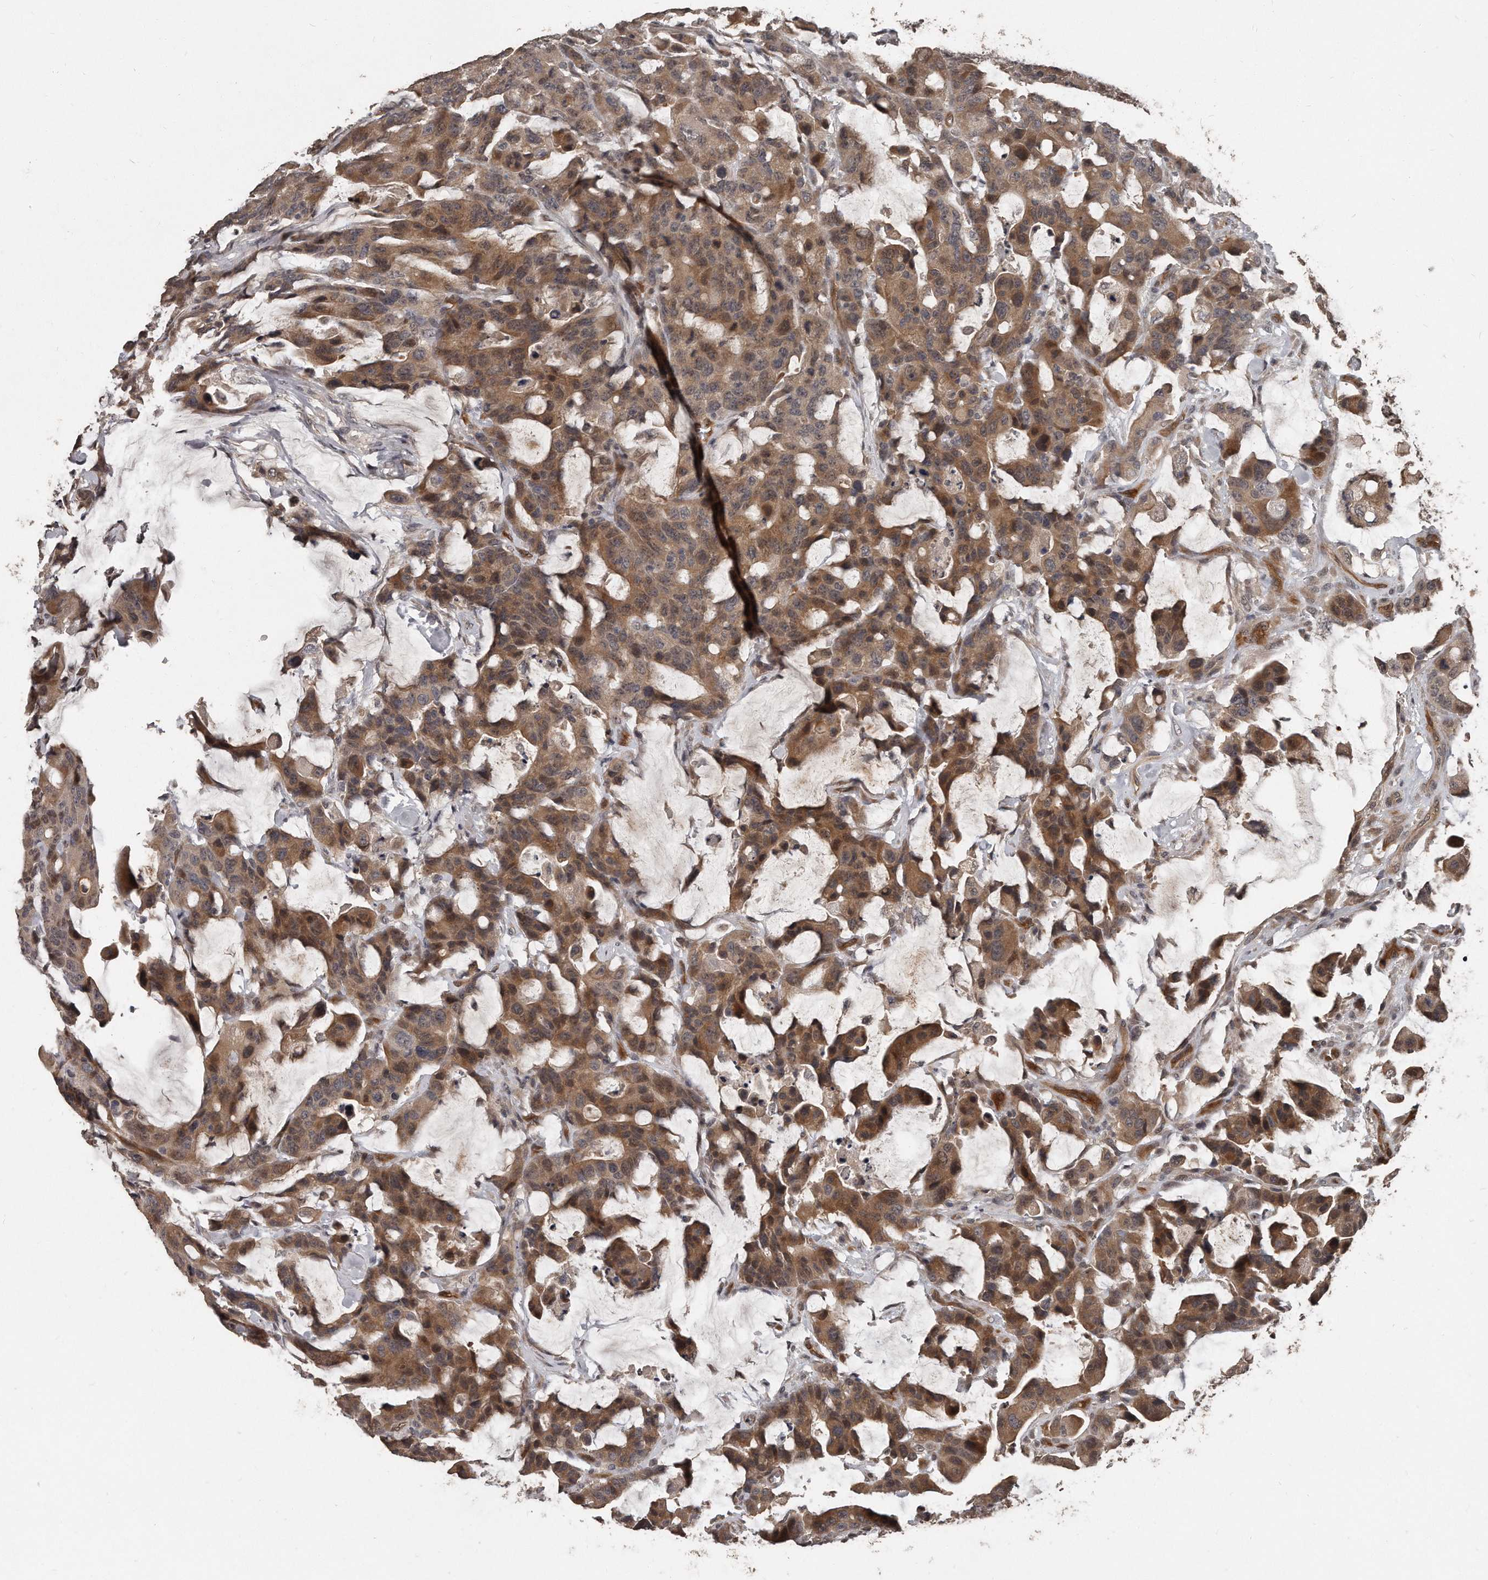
{"staining": {"intensity": "moderate", "quantity": ">75%", "location": "cytoplasmic/membranous"}, "tissue": "colorectal cancer", "cell_type": "Tumor cells", "image_type": "cancer", "snomed": [{"axis": "morphology", "description": "Adenocarcinoma, NOS"}, {"axis": "topography", "description": "Colon"}], "caption": "Immunohistochemistry (IHC) micrograph of neoplastic tissue: human adenocarcinoma (colorectal) stained using immunohistochemistry (IHC) reveals medium levels of moderate protein expression localized specifically in the cytoplasmic/membranous of tumor cells, appearing as a cytoplasmic/membranous brown color.", "gene": "GRB10", "patient": {"sex": "male", "age": 76}}